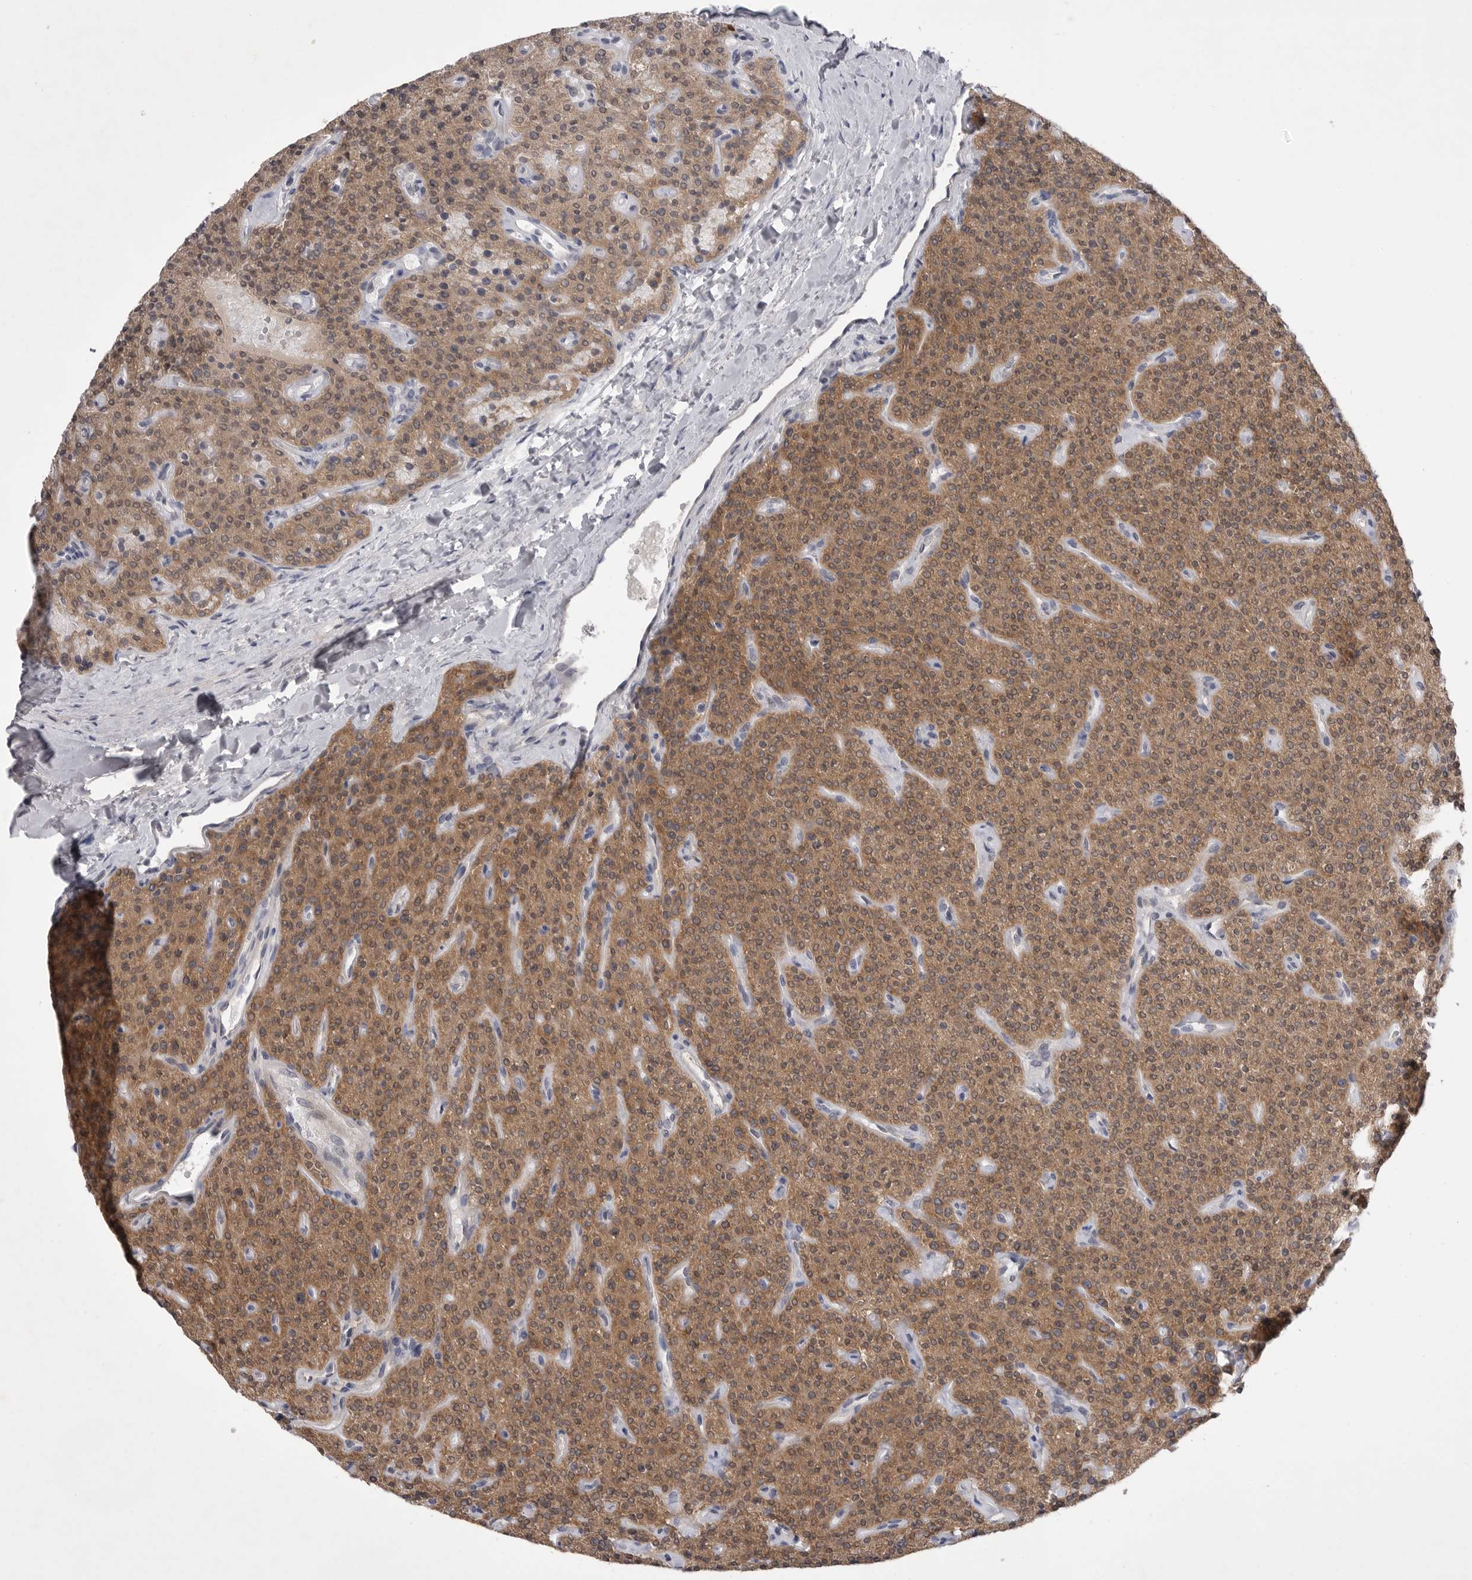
{"staining": {"intensity": "moderate", "quantity": ">75%", "location": "cytoplasmic/membranous"}, "tissue": "parathyroid gland", "cell_type": "Glandular cells", "image_type": "normal", "snomed": [{"axis": "morphology", "description": "Normal tissue, NOS"}, {"axis": "topography", "description": "Parathyroid gland"}], "caption": "Immunohistochemistry (IHC) photomicrograph of benign human parathyroid gland stained for a protein (brown), which demonstrates medium levels of moderate cytoplasmic/membranous expression in approximately >75% of glandular cells.", "gene": "VAC14", "patient": {"sex": "male", "age": 46}}